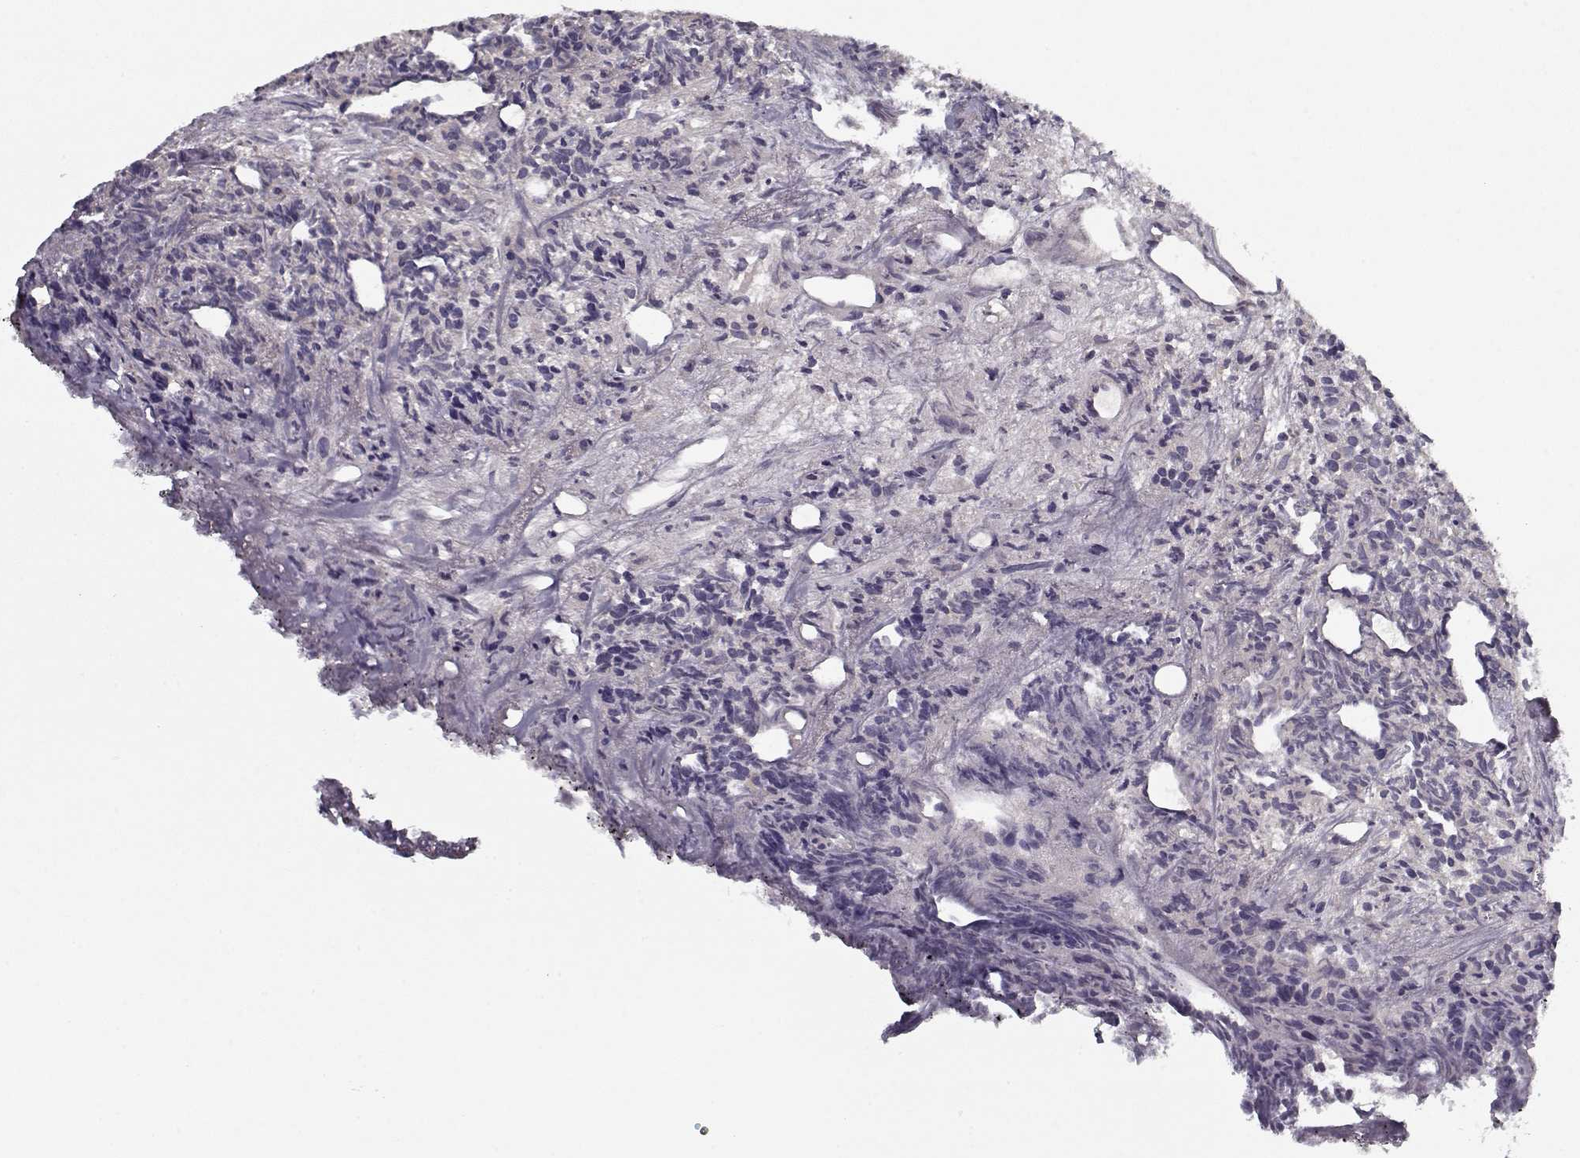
{"staining": {"intensity": "negative", "quantity": "none", "location": "none"}, "tissue": "prostate cancer", "cell_type": "Tumor cells", "image_type": "cancer", "snomed": [{"axis": "morphology", "description": "Adenocarcinoma, High grade"}, {"axis": "topography", "description": "Prostate"}], "caption": "Immunohistochemistry micrograph of neoplastic tissue: human prostate cancer (adenocarcinoma (high-grade)) stained with DAB (3,3'-diaminobenzidine) exhibits no significant protein expression in tumor cells.", "gene": "TESPA1", "patient": {"sex": "male", "age": 58}}